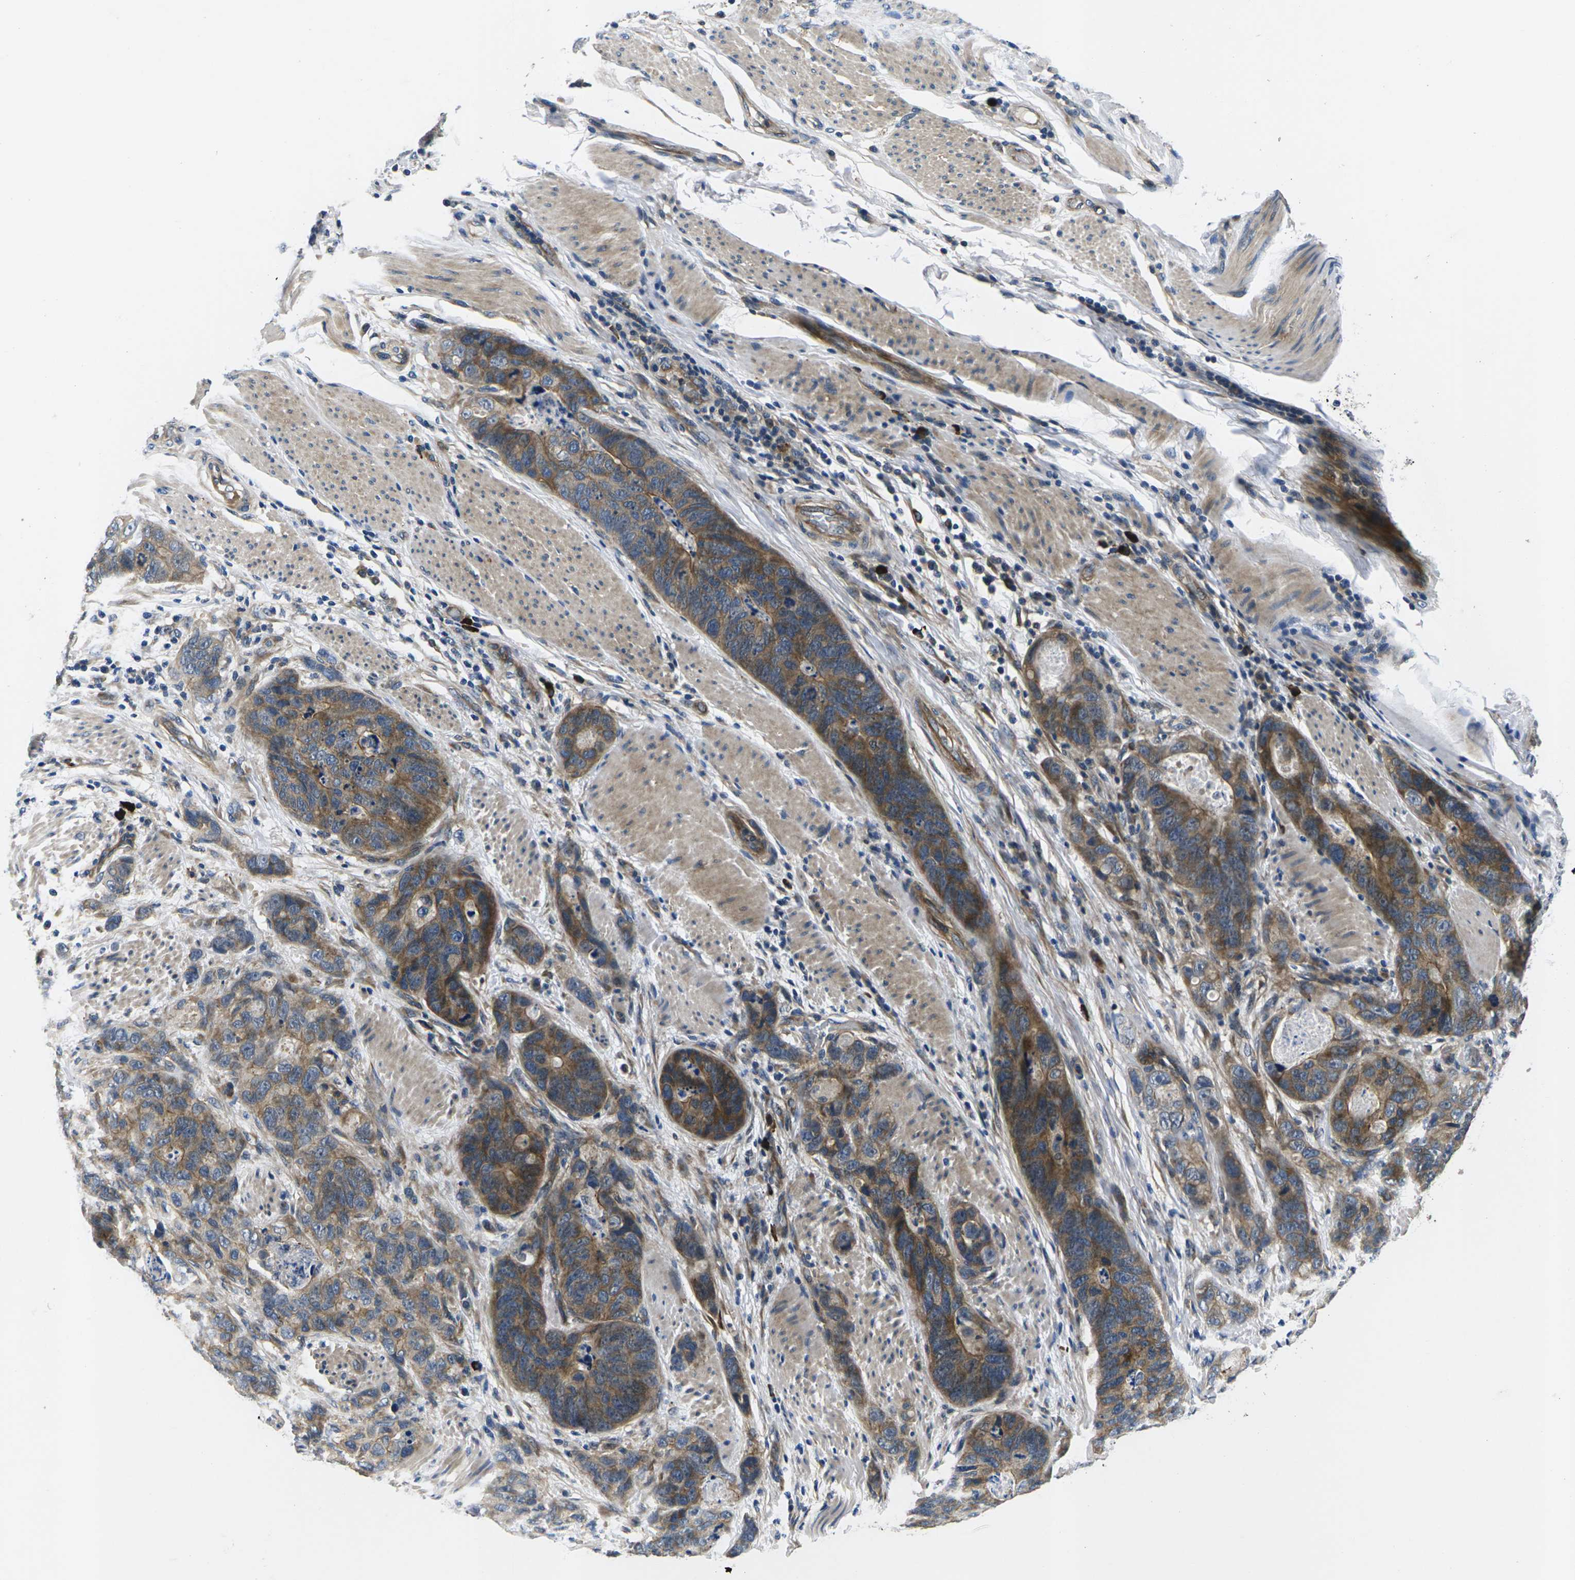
{"staining": {"intensity": "moderate", "quantity": ">75%", "location": "cytoplasmic/membranous"}, "tissue": "stomach cancer", "cell_type": "Tumor cells", "image_type": "cancer", "snomed": [{"axis": "morphology", "description": "Adenocarcinoma, NOS"}, {"axis": "topography", "description": "Stomach"}], "caption": "Stomach cancer (adenocarcinoma) was stained to show a protein in brown. There is medium levels of moderate cytoplasmic/membranous expression in approximately >75% of tumor cells.", "gene": "PLCE1", "patient": {"sex": "female", "age": 89}}